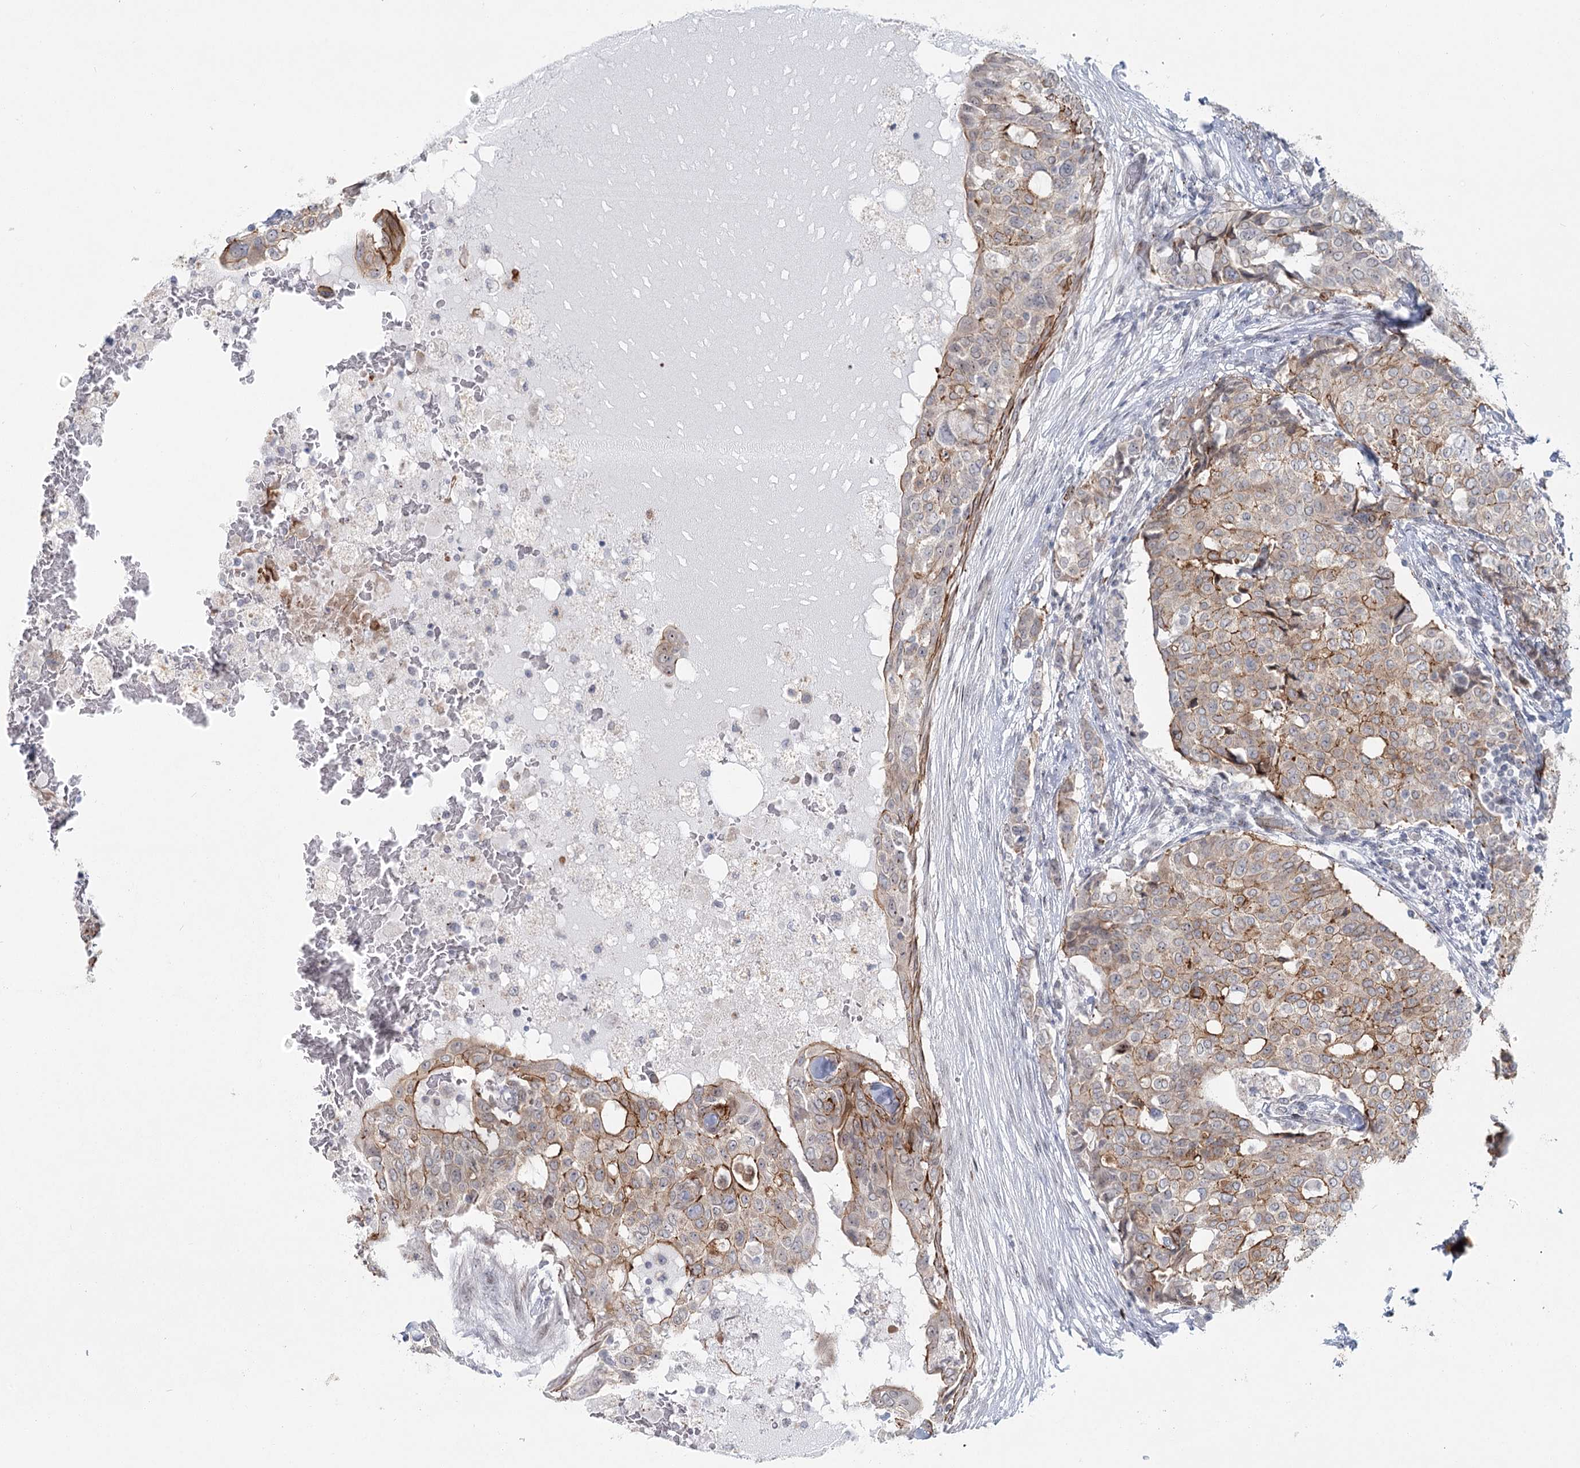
{"staining": {"intensity": "moderate", "quantity": "25%-75%", "location": "cytoplasmic/membranous"}, "tissue": "breast cancer", "cell_type": "Tumor cells", "image_type": "cancer", "snomed": [{"axis": "morphology", "description": "Lobular carcinoma"}, {"axis": "topography", "description": "Breast"}], "caption": "Immunohistochemical staining of breast lobular carcinoma shows medium levels of moderate cytoplasmic/membranous protein staining in approximately 25%-75% of tumor cells.", "gene": "ABHD8", "patient": {"sex": "female", "age": 51}}